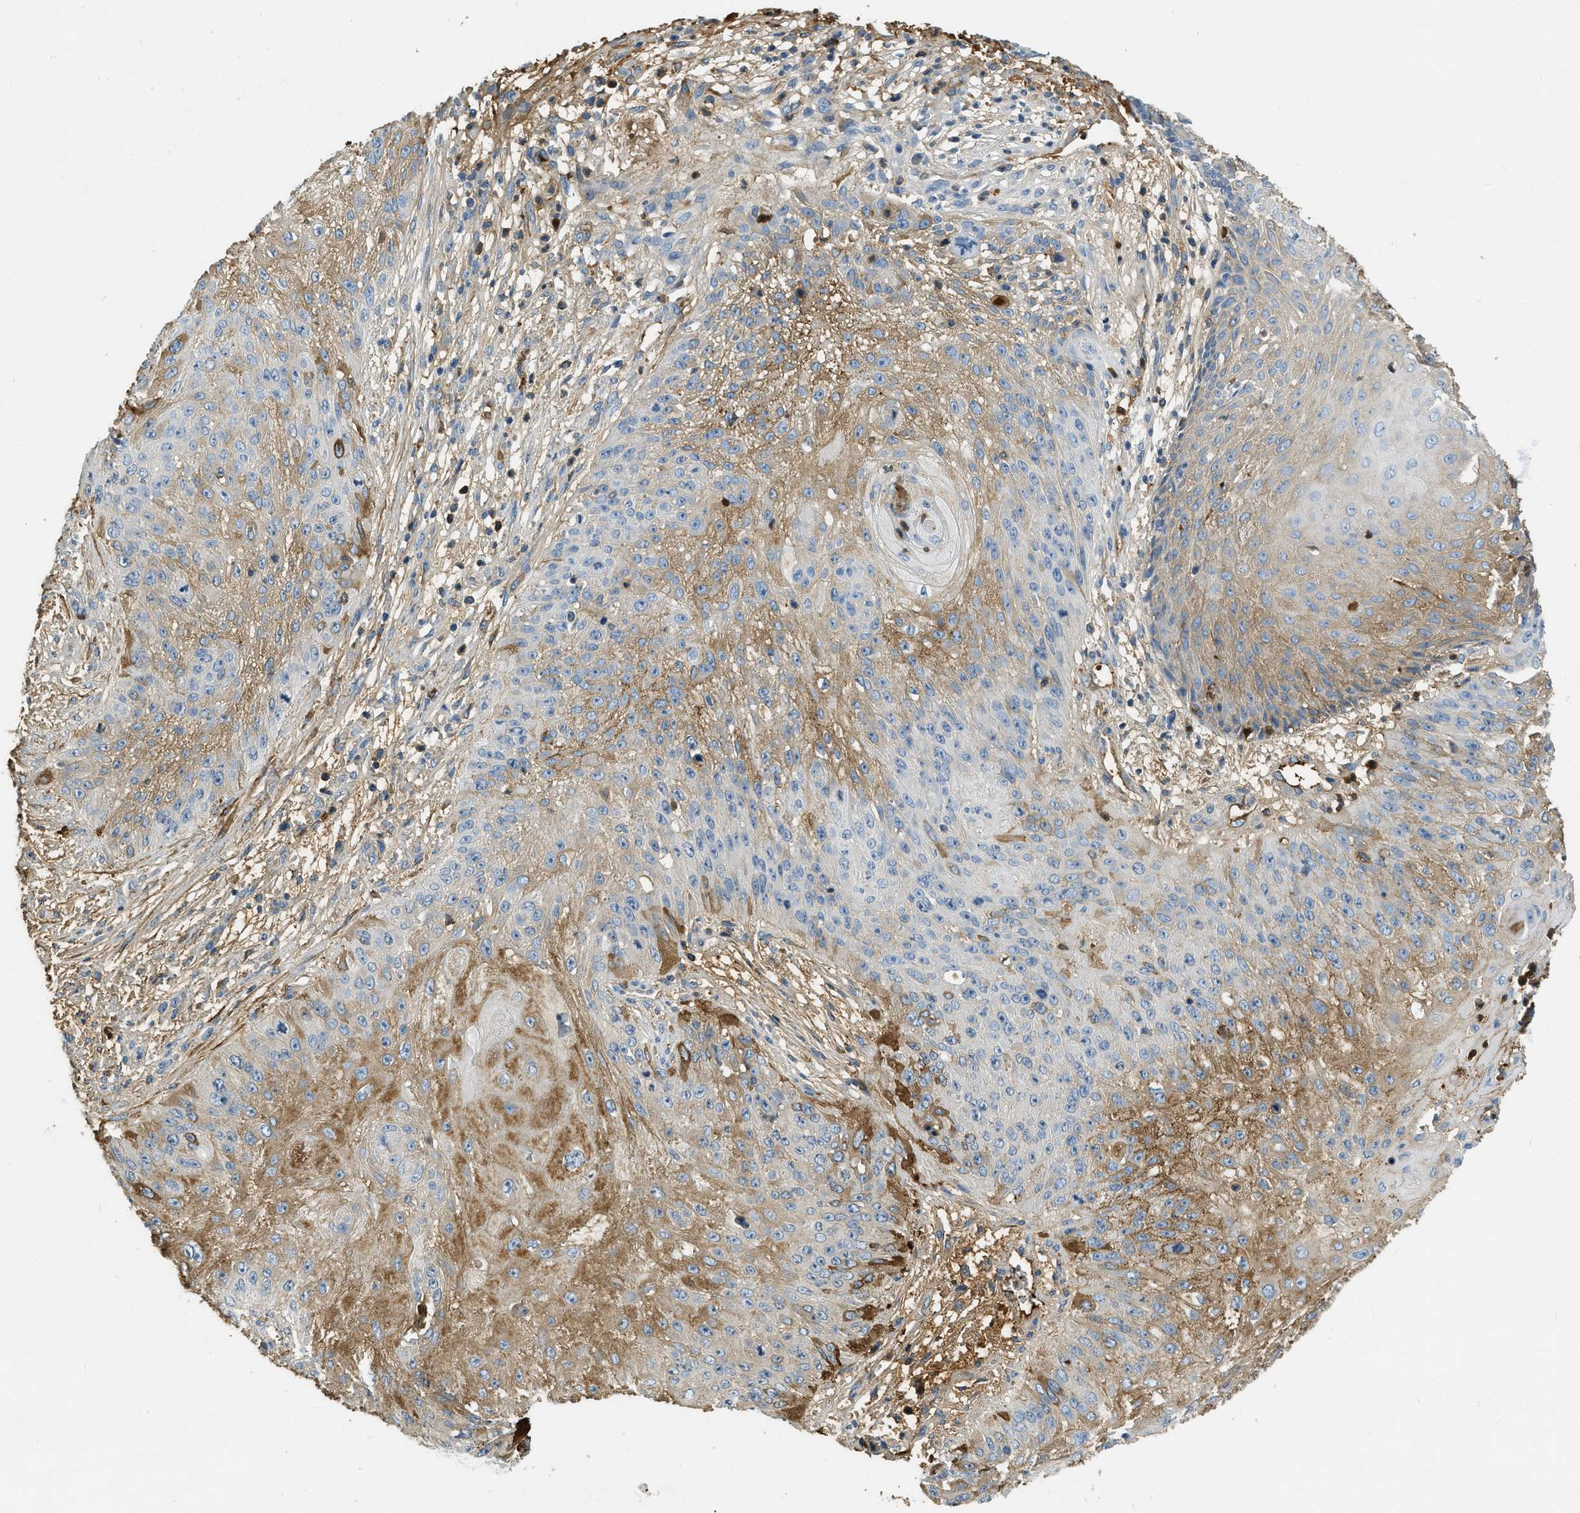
{"staining": {"intensity": "moderate", "quantity": "25%-75%", "location": "cytoplasmic/membranous"}, "tissue": "skin cancer", "cell_type": "Tumor cells", "image_type": "cancer", "snomed": [{"axis": "morphology", "description": "Squamous cell carcinoma, NOS"}, {"axis": "topography", "description": "Skin"}], "caption": "This is a micrograph of immunohistochemistry staining of skin squamous cell carcinoma, which shows moderate expression in the cytoplasmic/membranous of tumor cells.", "gene": "PRTN3", "patient": {"sex": "female", "age": 80}}